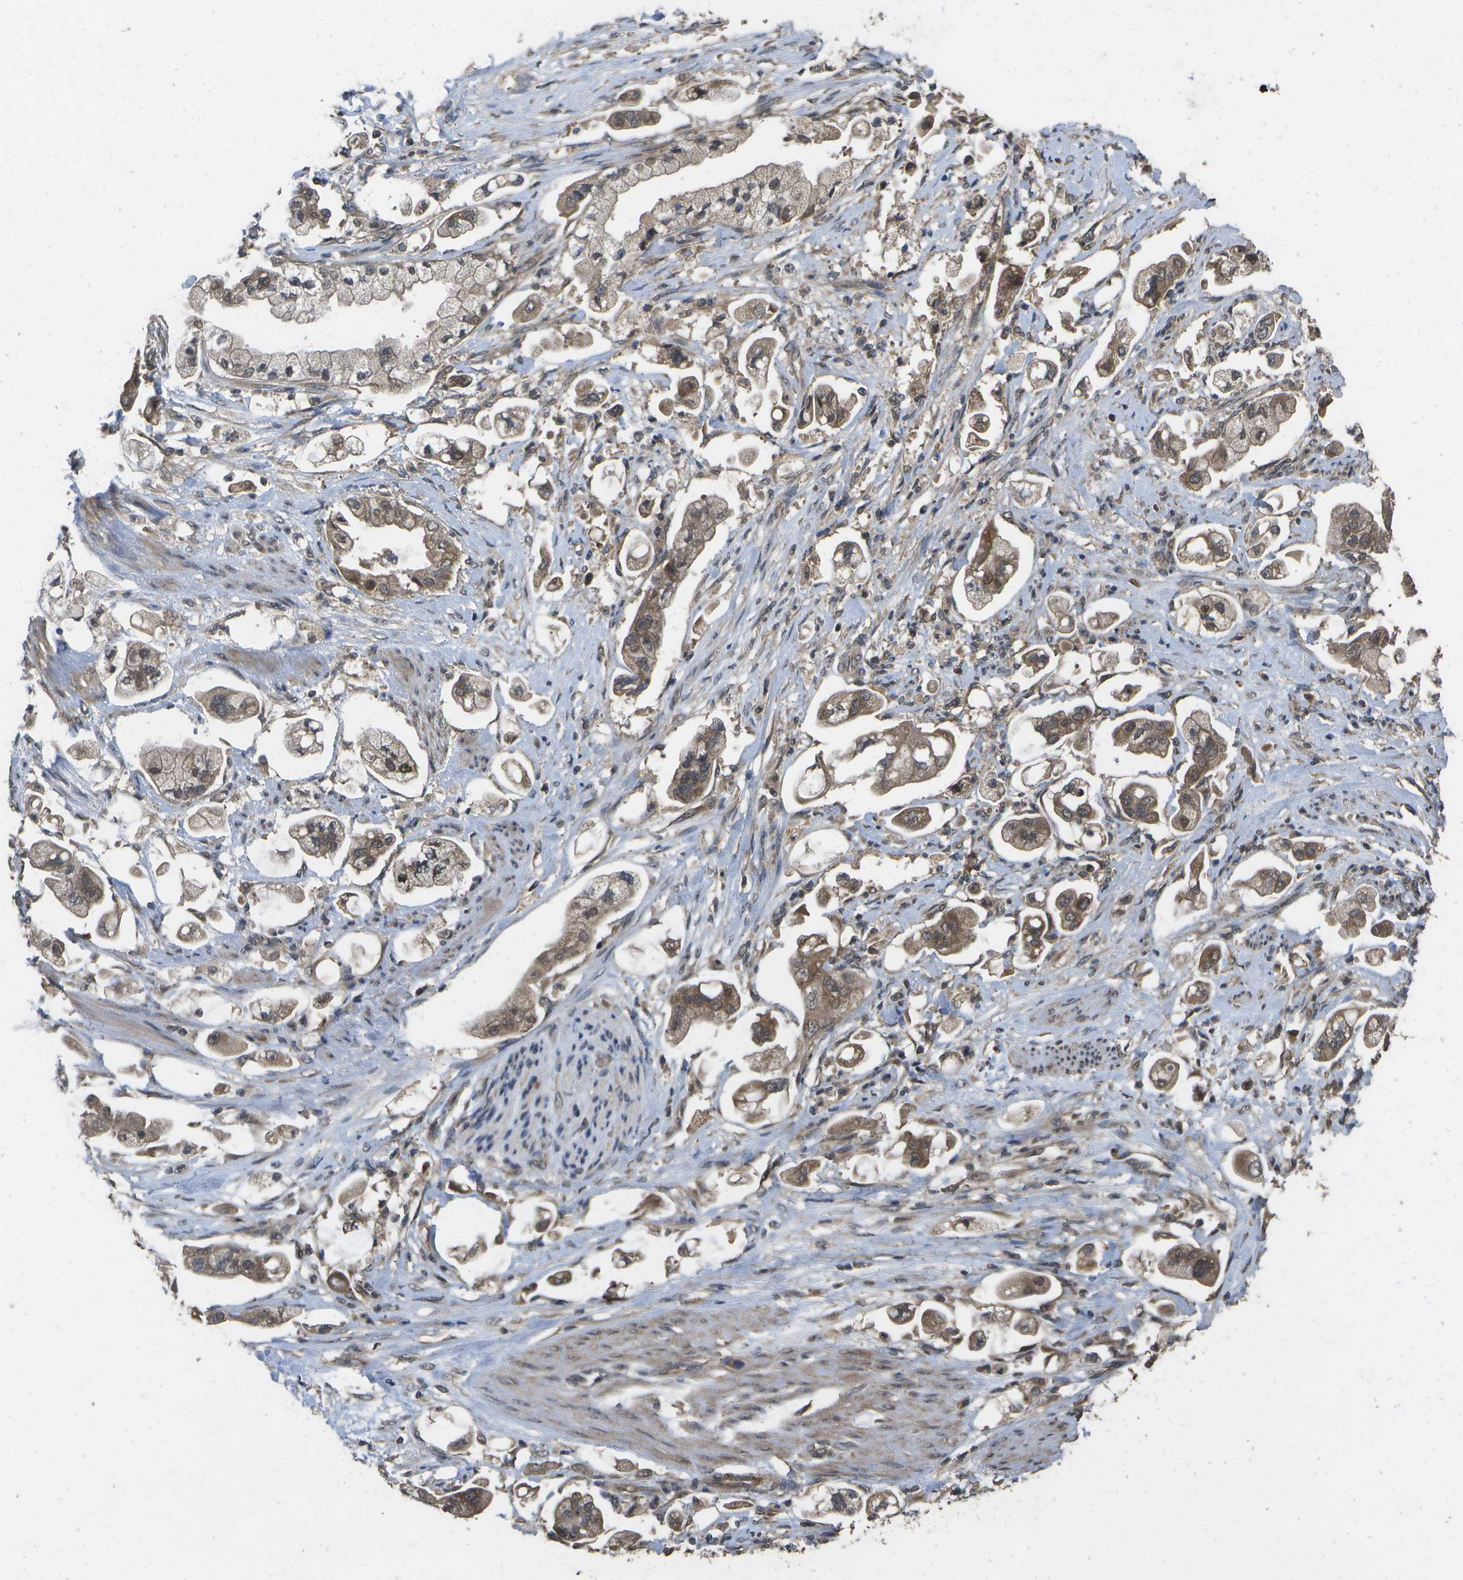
{"staining": {"intensity": "moderate", "quantity": ">75%", "location": "cytoplasmic/membranous"}, "tissue": "stomach cancer", "cell_type": "Tumor cells", "image_type": "cancer", "snomed": [{"axis": "morphology", "description": "Adenocarcinoma, NOS"}, {"axis": "topography", "description": "Stomach"}], "caption": "Stomach adenocarcinoma stained for a protein (brown) shows moderate cytoplasmic/membranous positive staining in approximately >75% of tumor cells.", "gene": "ALAS1", "patient": {"sex": "male", "age": 62}}